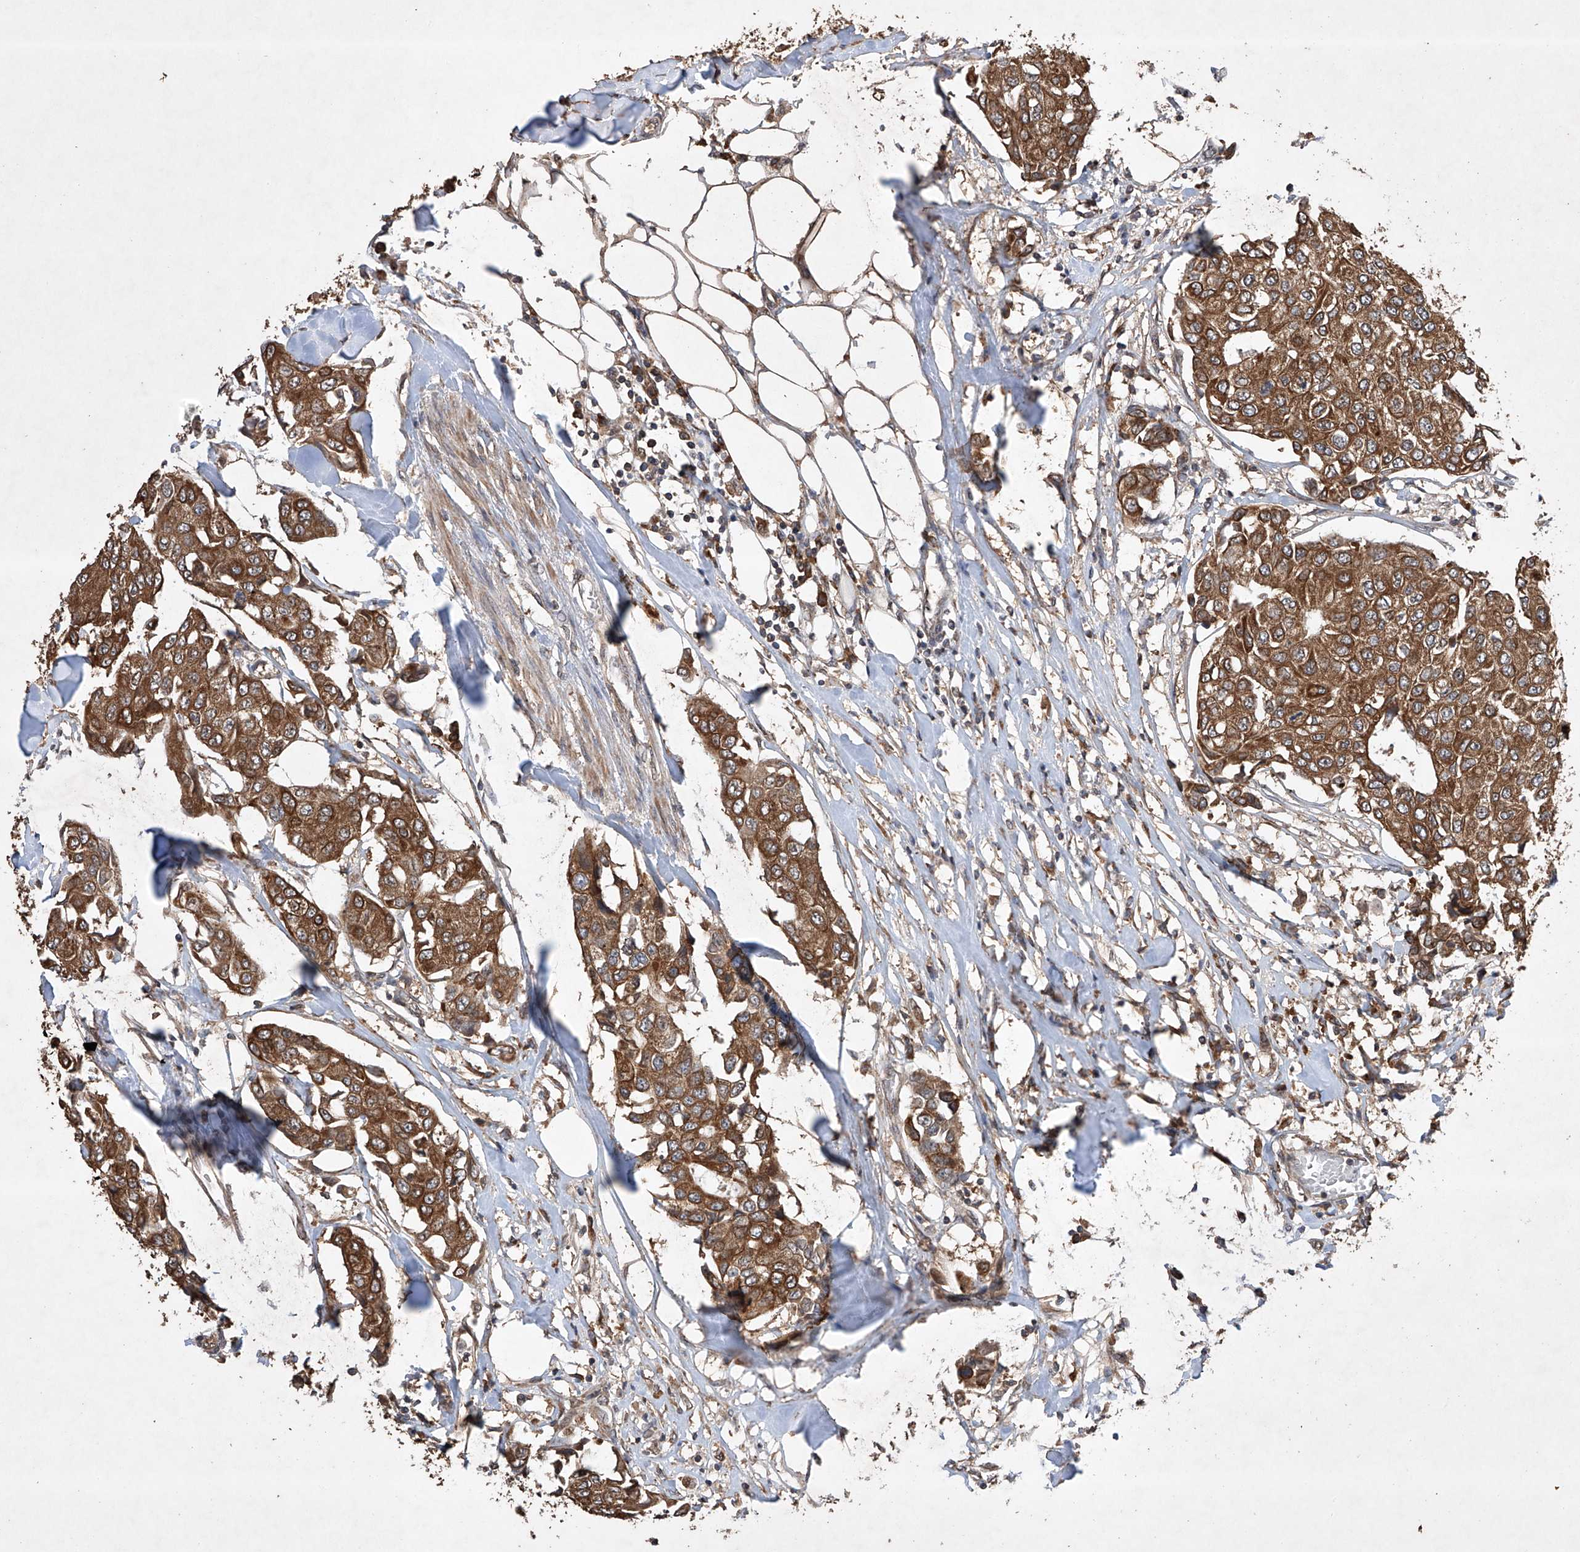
{"staining": {"intensity": "strong", "quantity": ">75%", "location": "cytoplasmic/membranous"}, "tissue": "breast cancer", "cell_type": "Tumor cells", "image_type": "cancer", "snomed": [{"axis": "morphology", "description": "Duct carcinoma"}, {"axis": "topography", "description": "Breast"}], "caption": "The photomicrograph exhibits staining of breast cancer (invasive ductal carcinoma), revealing strong cytoplasmic/membranous protein positivity (brown color) within tumor cells.", "gene": "LURAP1", "patient": {"sex": "female", "age": 80}}